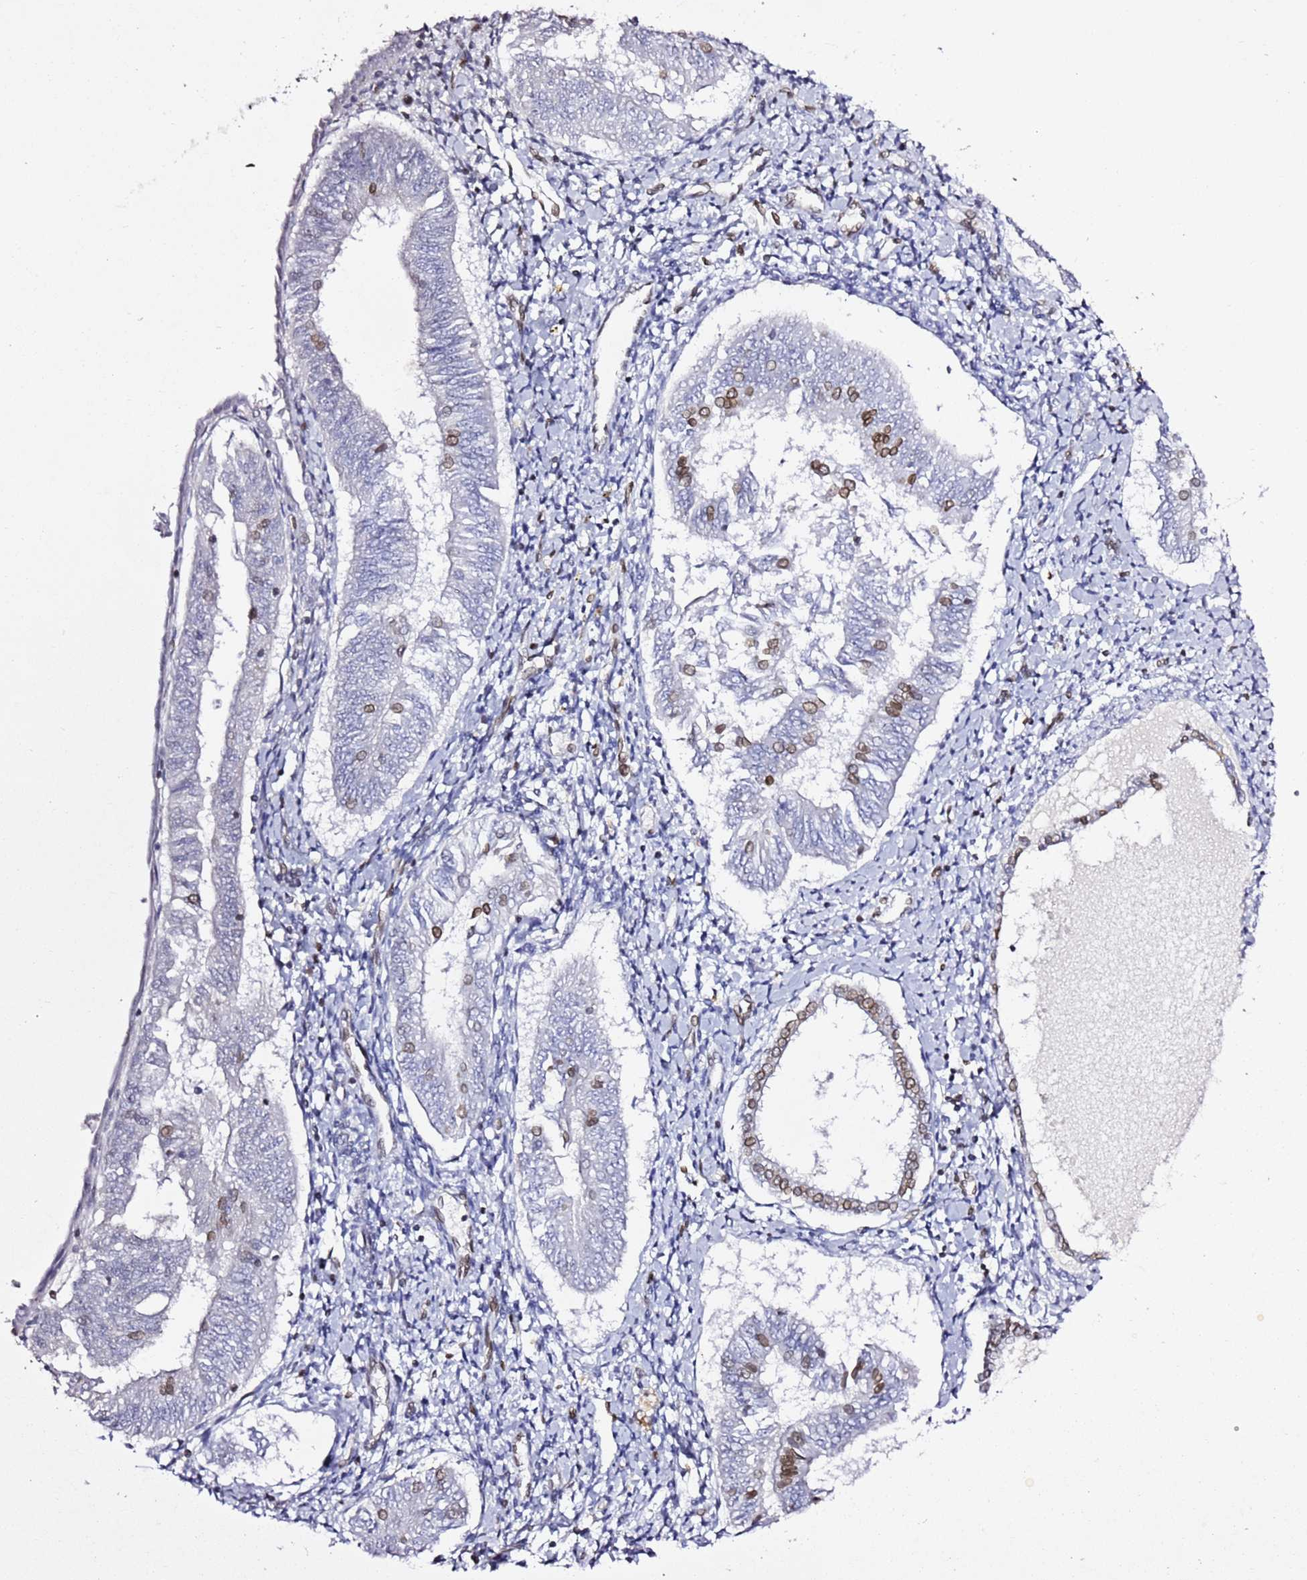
{"staining": {"intensity": "moderate", "quantity": "<25%", "location": "nuclear"}, "tissue": "endometrial cancer", "cell_type": "Tumor cells", "image_type": "cancer", "snomed": [{"axis": "morphology", "description": "Adenocarcinoma, NOS"}, {"axis": "topography", "description": "Endometrium"}], "caption": "Moderate nuclear positivity for a protein is appreciated in approximately <25% of tumor cells of endometrial cancer (adenocarcinoma) using immunohistochemistry.", "gene": "POU6F1", "patient": {"sex": "female", "age": 58}}